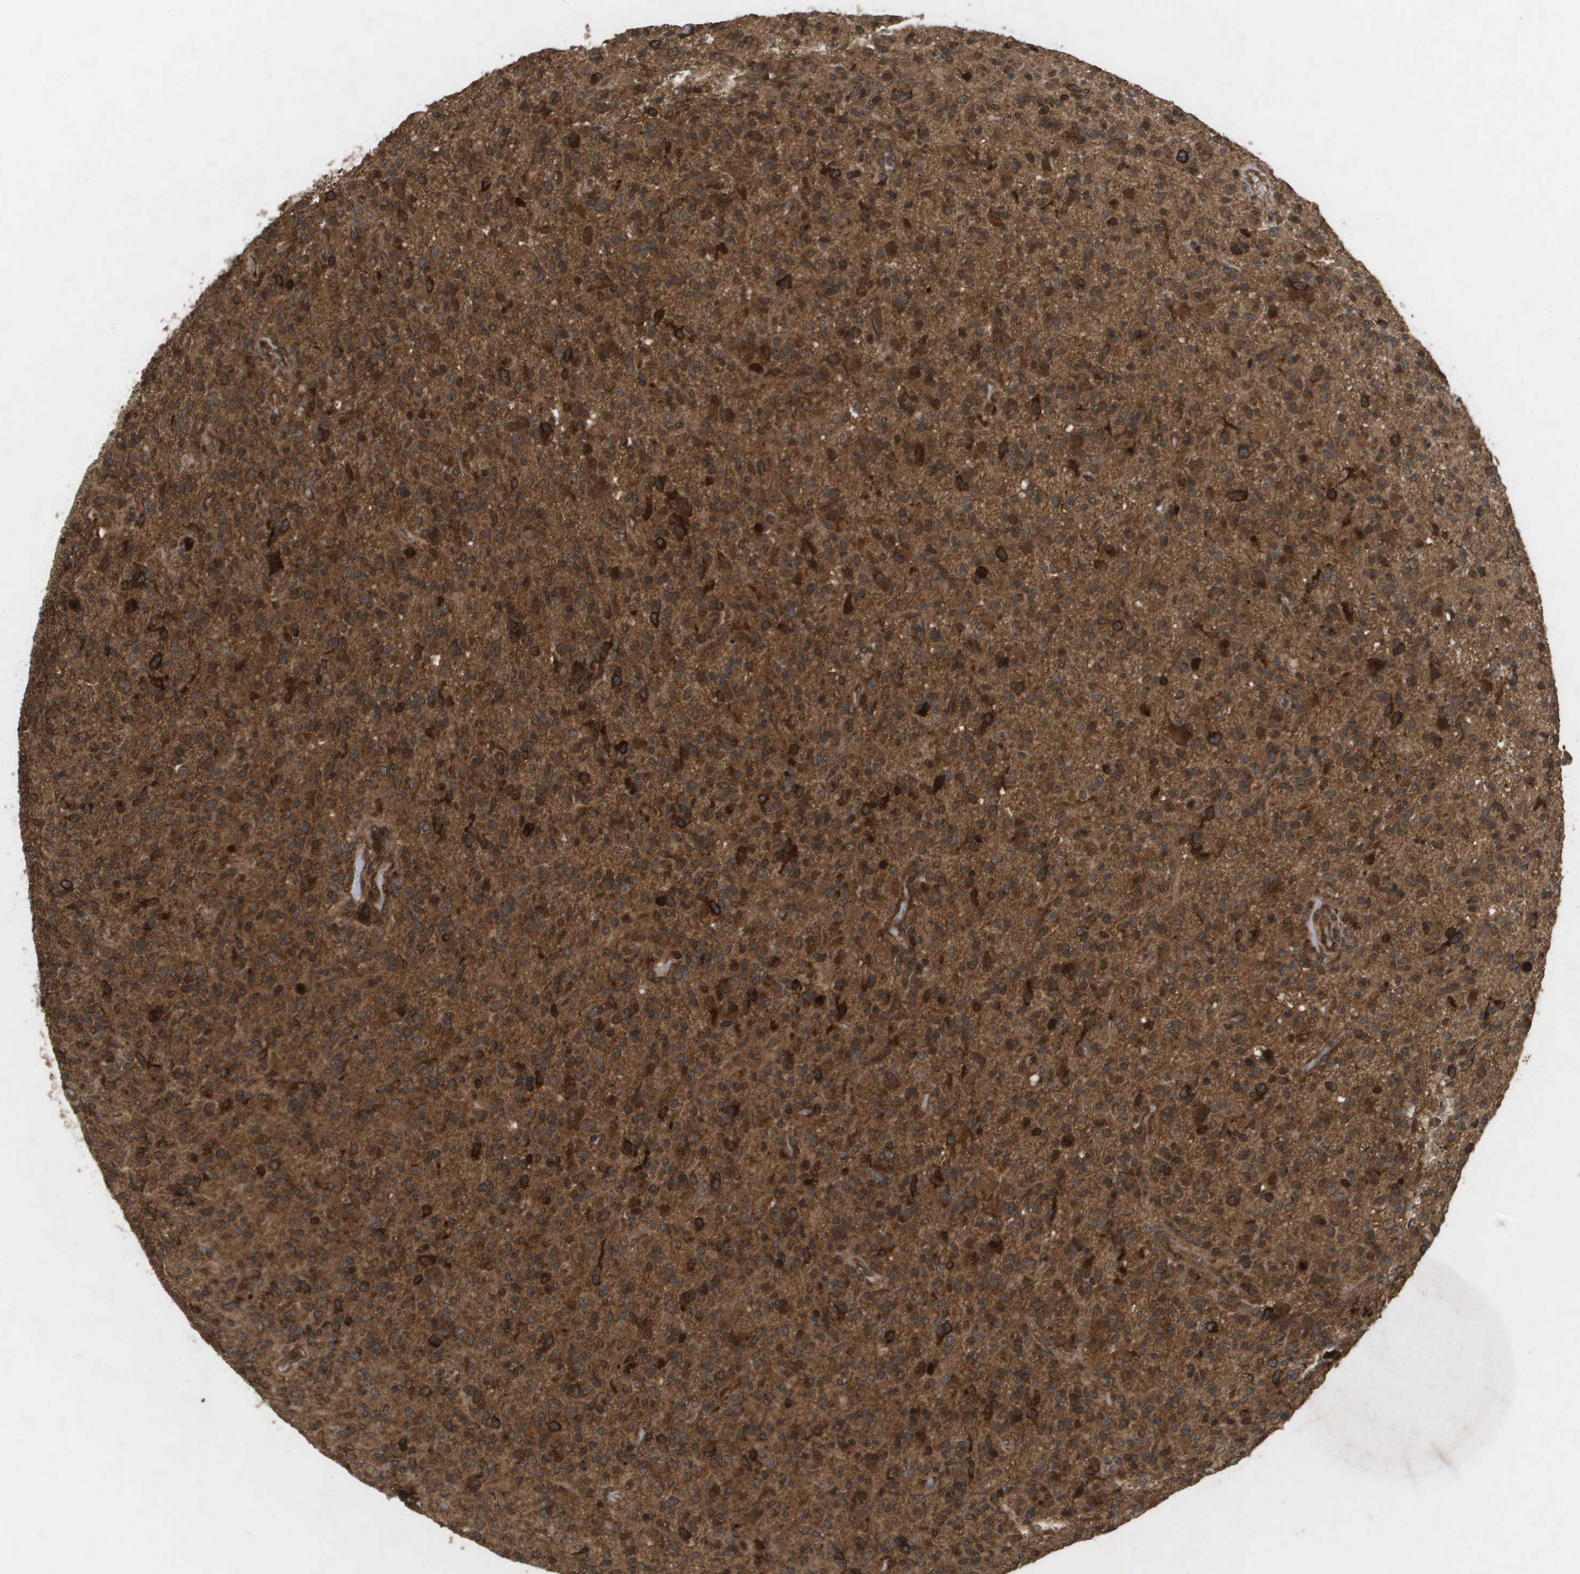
{"staining": {"intensity": "strong", "quantity": ">75%", "location": "cytoplasmic/membranous"}, "tissue": "glioma", "cell_type": "Tumor cells", "image_type": "cancer", "snomed": [{"axis": "morphology", "description": "Glioma, malignant, High grade"}, {"axis": "topography", "description": "Brain"}], "caption": "Human malignant high-grade glioma stained with a brown dye reveals strong cytoplasmic/membranous positive staining in approximately >75% of tumor cells.", "gene": "KIF11", "patient": {"sex": "male", "age": 71}}